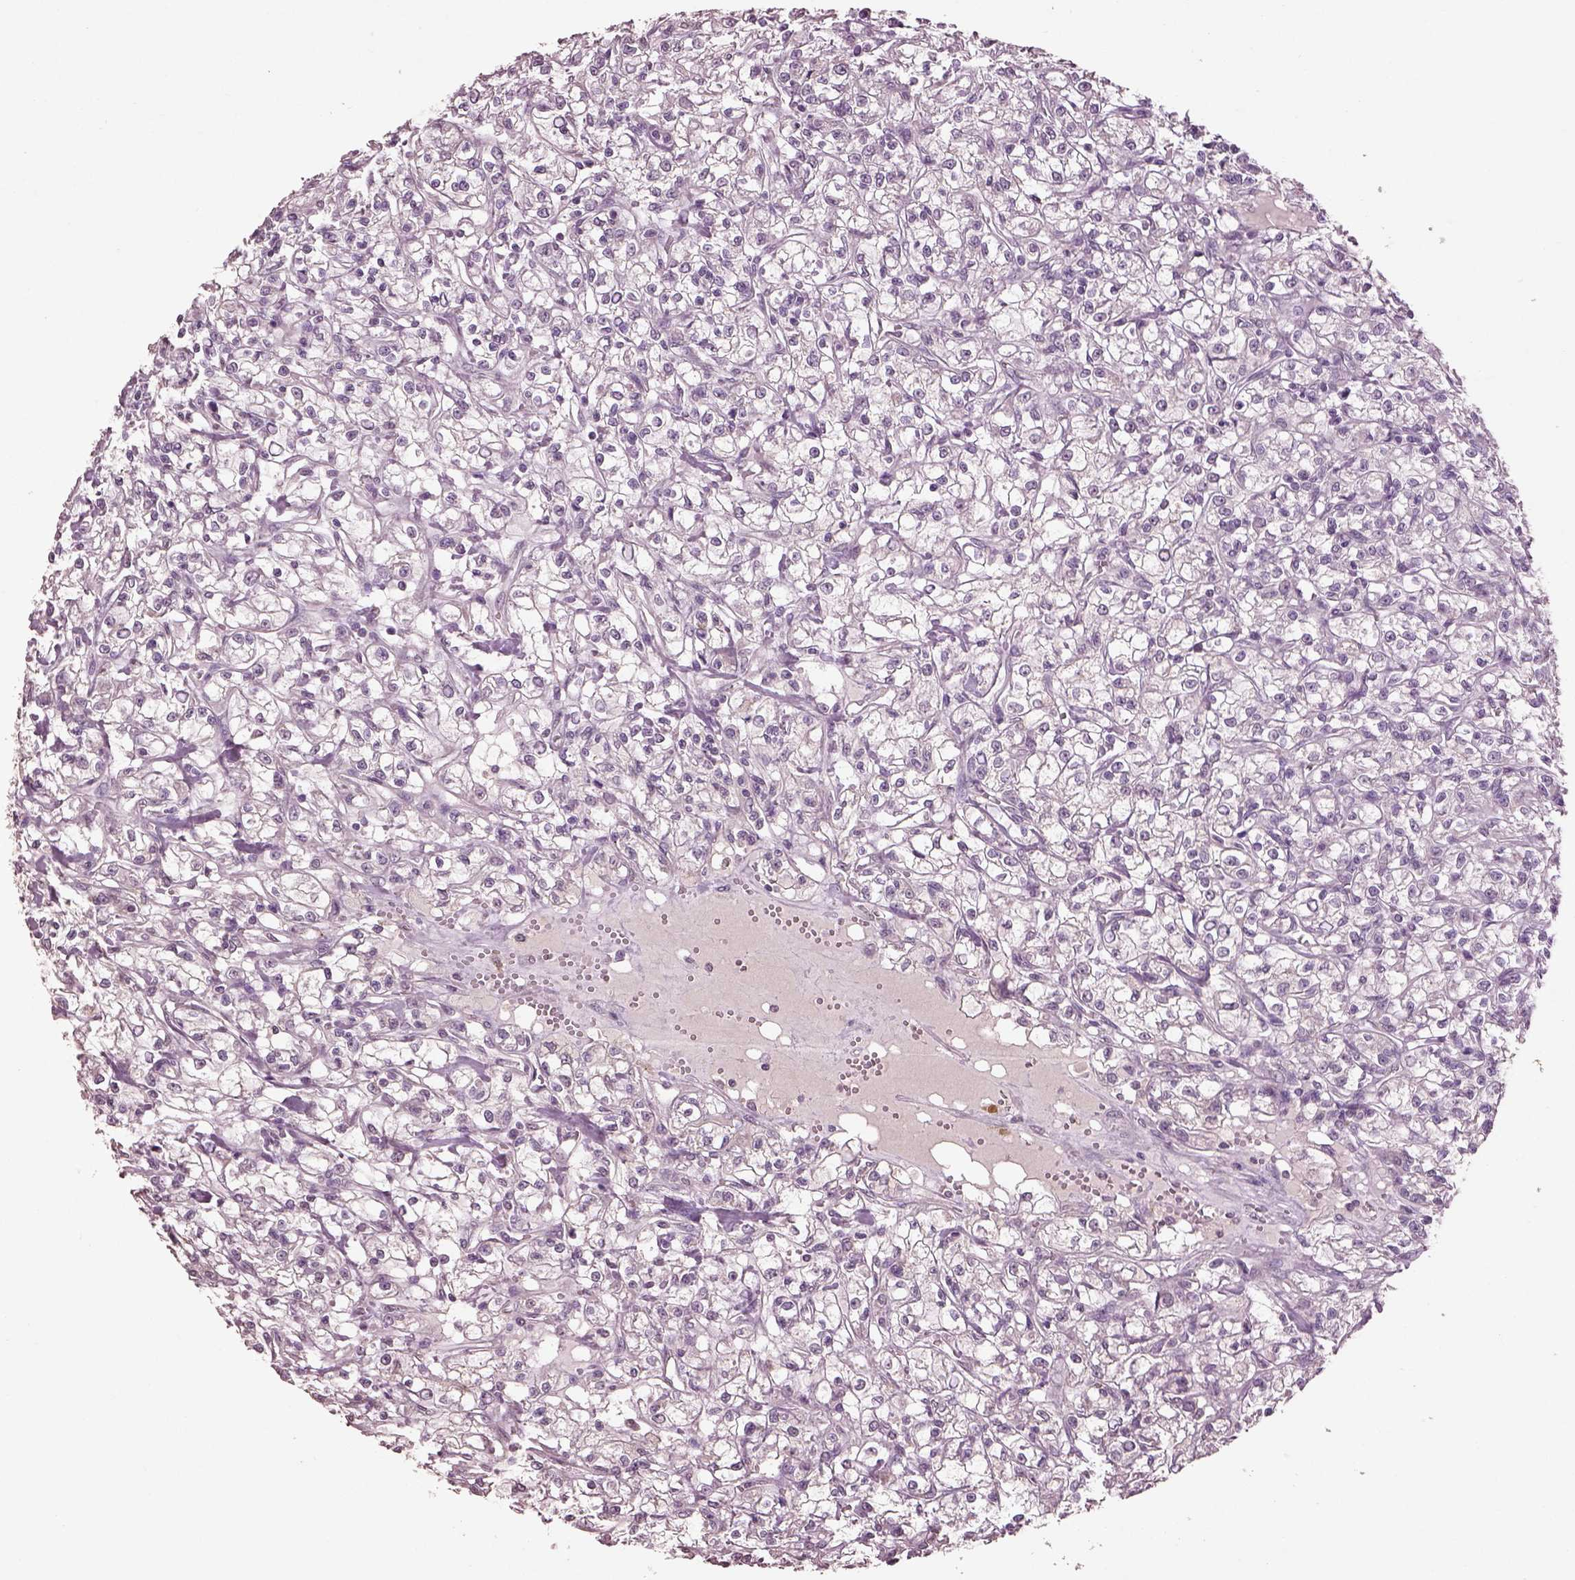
{"staining": {"intensity": "negative", "quantity": "none", "location": "none"}, "tissue": "renal cancer", "cell_type": "Tumor cells", "image_type": "cancer", "snomed": [{"axis": "morphology", "description": "Adenocarcinoma, NOS"}, {"axis": "topography", "description": "Kidney"}], "caption": "The image demonstrates no significant expression in tumor cells of renal adenocarcinoma.", "gene": "KCNIP3", "patient": {"sex": "female", "age": 59}}